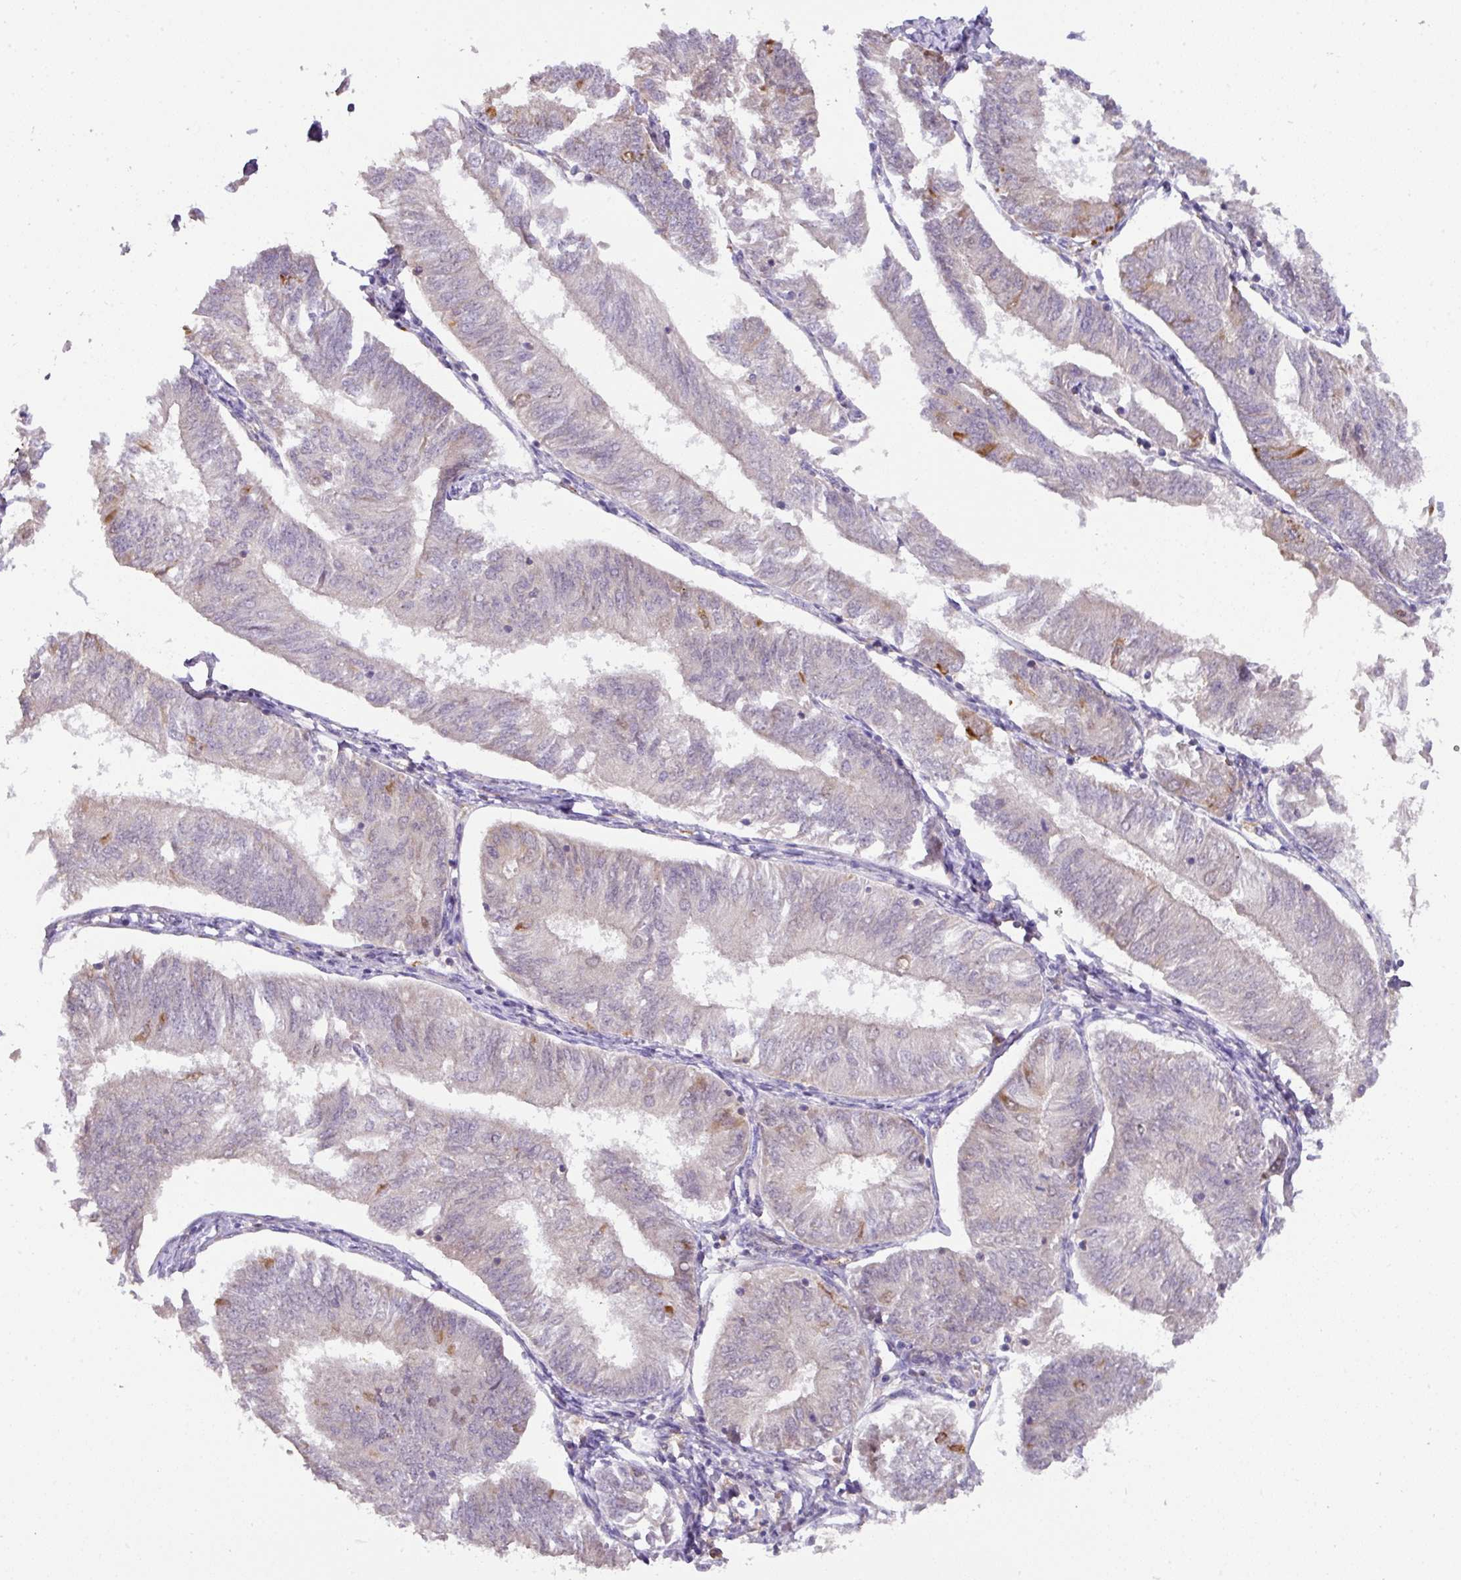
{"staining": {"intensity": "moderate", "quantity": "<25%", "location": "cytoplasmic/membranous"}, "tissue": "endometrial cancer", "cell_type": "Tumor cells", "image_type": "cancer", "snomed": [{"axis": "morphology", "description": "Adenocarcinoma, NOS"}, {"axis": "topography", "description": "Endometrium"}], "caption": "Approximately <25% of tumor cells in endometrial adenocarcinoma demonstrate moderate cytoplasmic/membranous protein staining as visualized by brown immunohistochemical staining.", "gene": "GCNT7", "patient": {"sex": "female", "age": 58}}